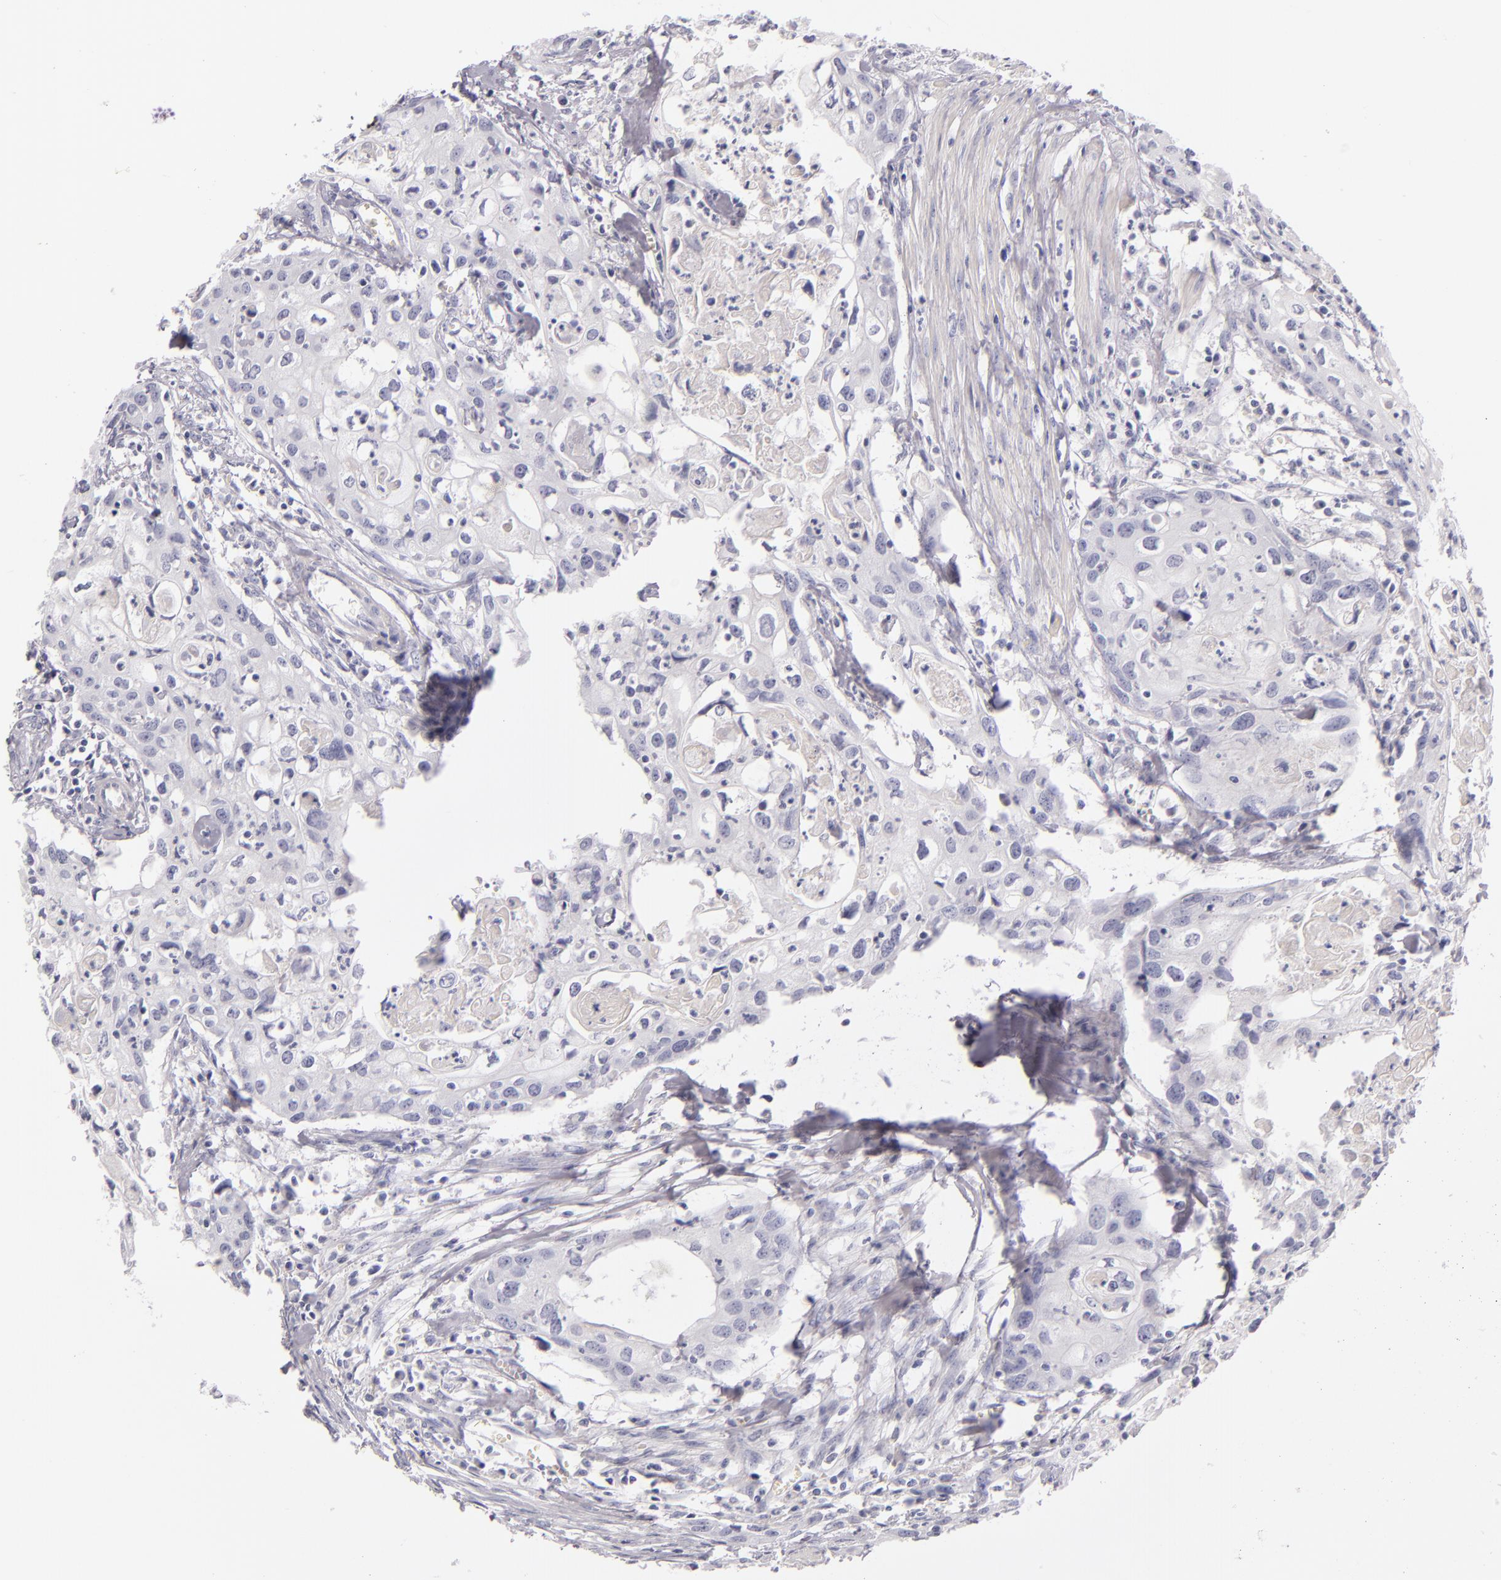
{"staining": {"intensity": "negative", "quantity": "none", "location": "none"}, "tissue": "urothelial cancer", "cell_type": "Tumor cells", "image_type": "cancer", "snomed": [{"axis": "morphology", "description": "Urothelial carcinoma, High grade"}, {"axis": "topography", "description": "Urinary bladder"}], "caption": "A high-resolution photomicrograph shows IHC staining of urothelial carcinoma (high-grade), which demonstrates no significant expression in tumor cells.", "gene": "FABP1", "patient": {"sex": "male", "age": 54}}